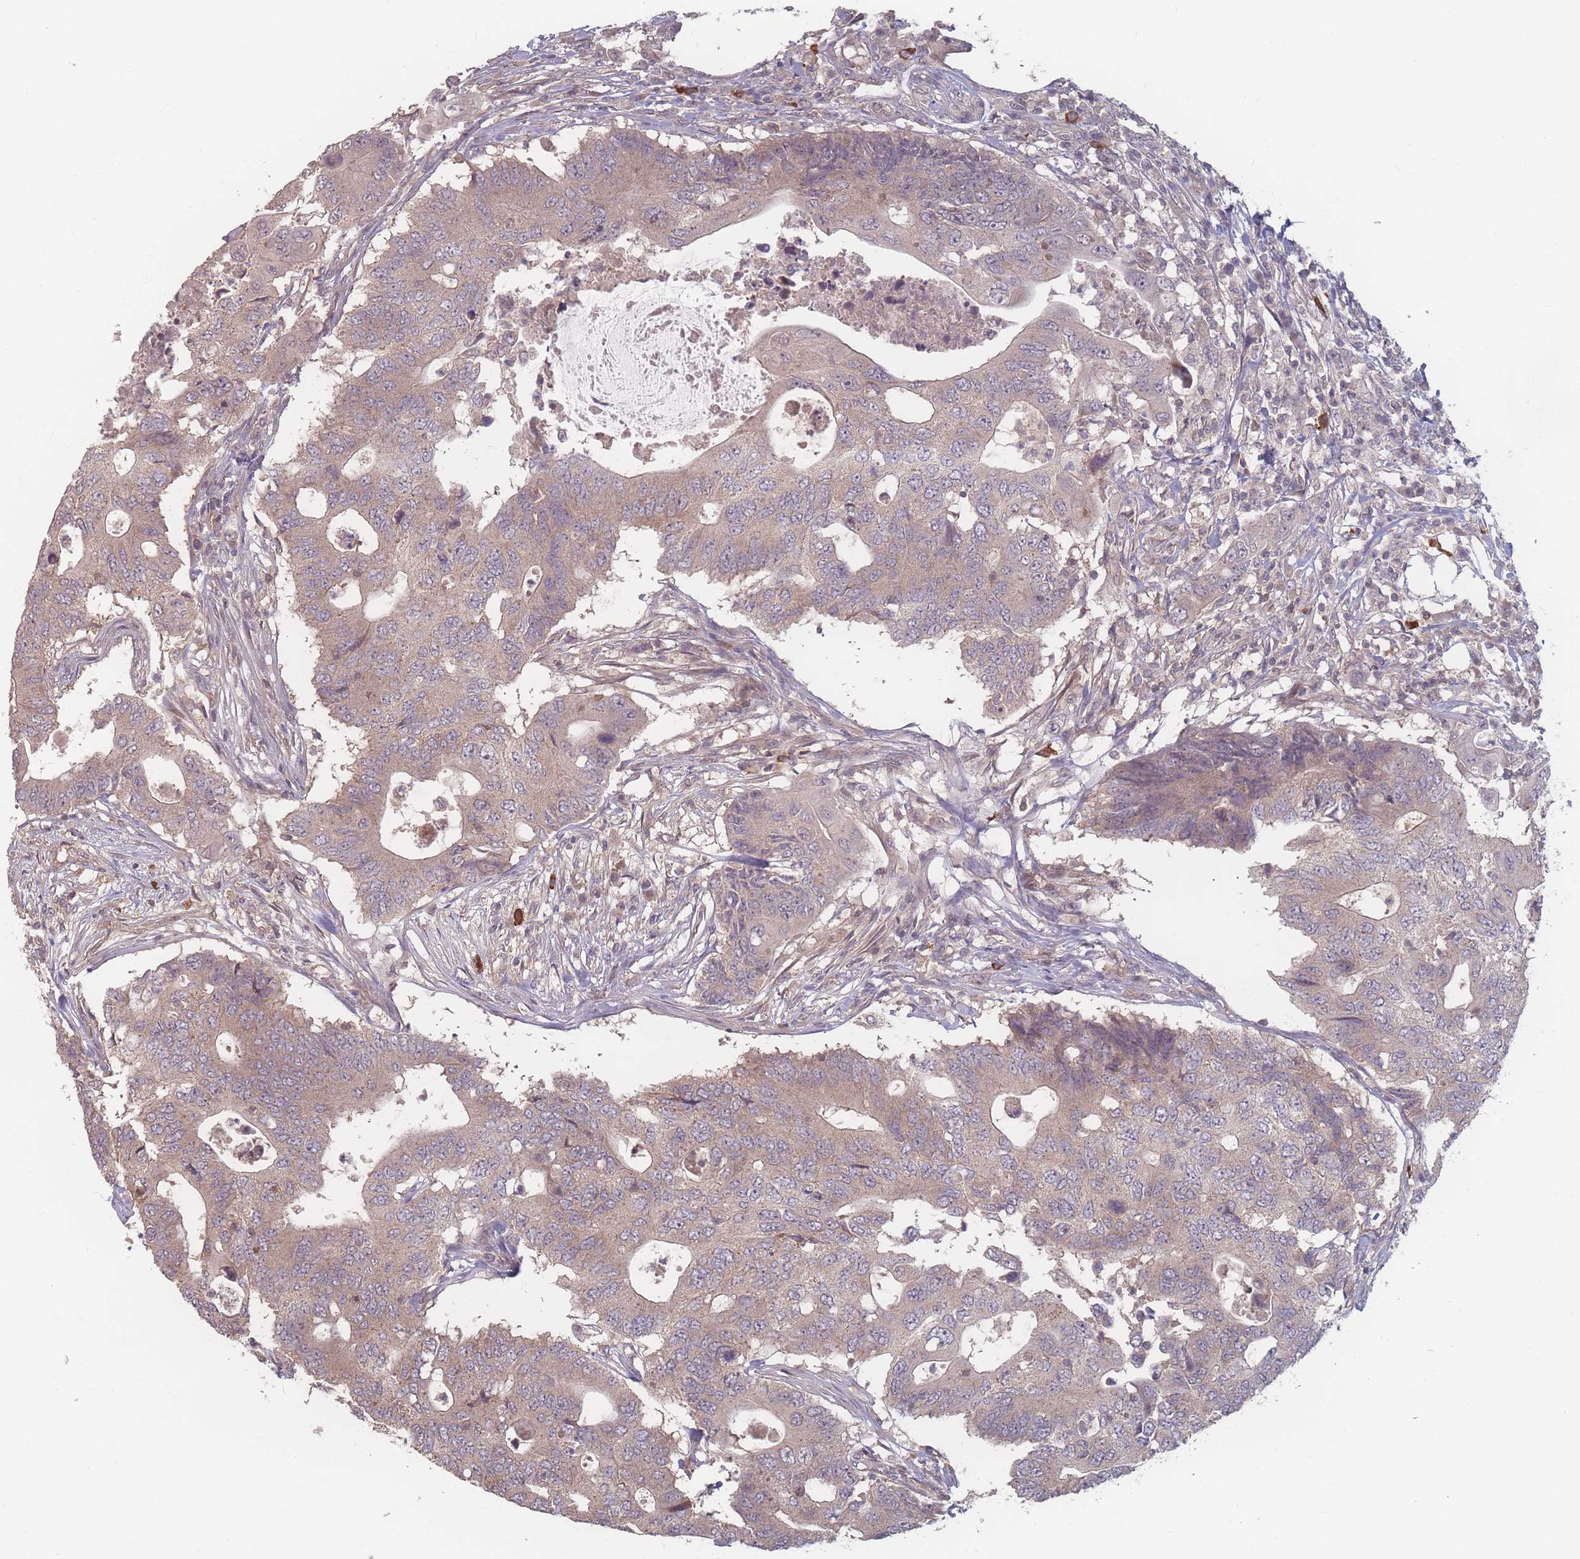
{"staining": {"intensity": "weak", "quantity": "25%-75%", "location": "cytoplasmic/membranous"}, "tissue": "colorectal cancer", "cell_type": "Tumor cells", "image_type": "cancer", "snomed": [{"axis": "morphology", "description": "Adenocarcinoma, NOS"}, {"axis": "topography", "description": "Colon"}], "caption": "A brown stain labels weak cytoplasmic/membranous staining of a protein in colorectal cancer (adenocarcinoma) tumor cells. The protein is shown in brown color, while the nuclei are stained blue.", "gene": "HAGH", "patient": {"sex": "male", "age": 71}}